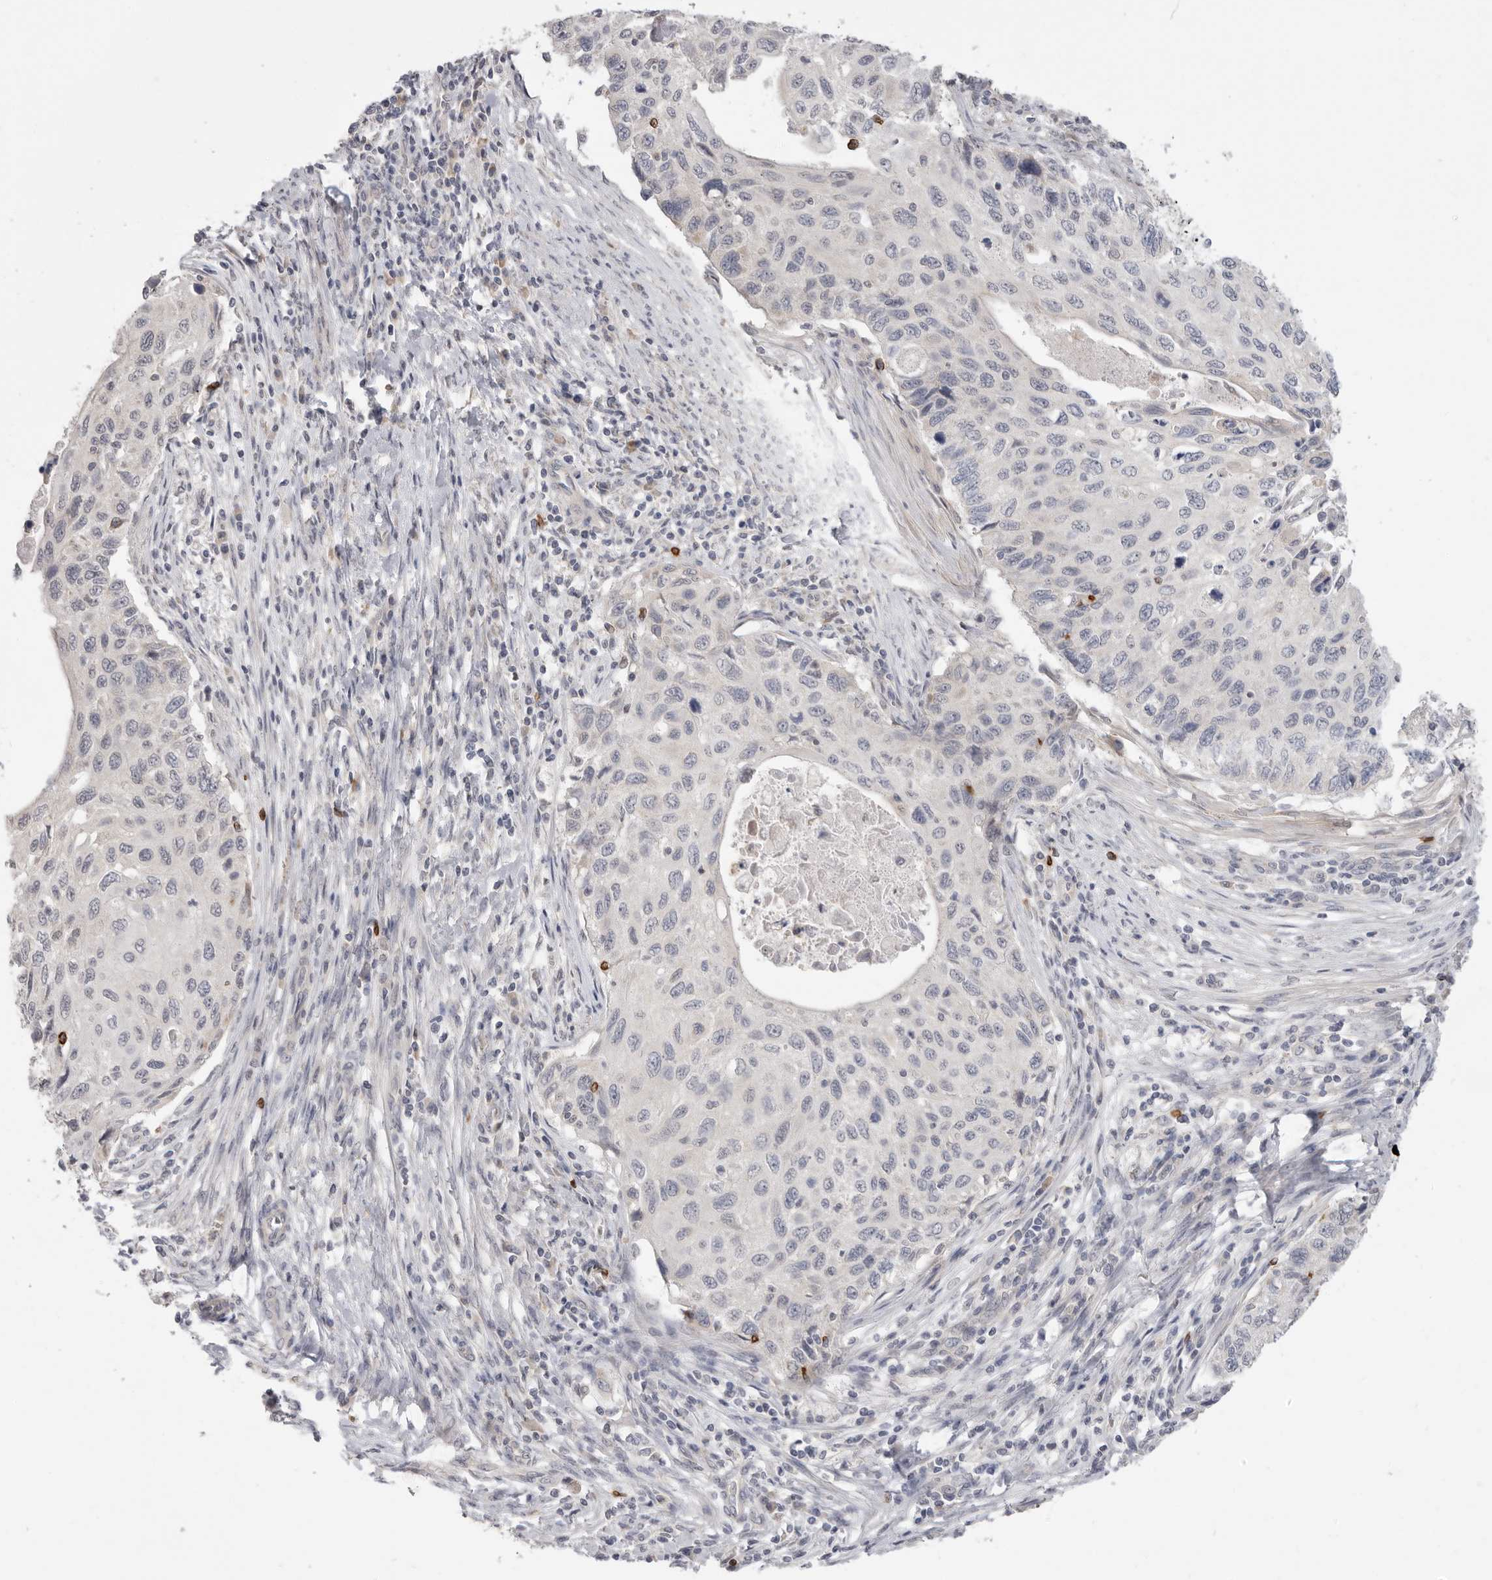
{"staining": {"intensity": "negative", "quantity": "none", "location": "none"}, "tissue": "cervical cancer", "cell_type": "Tumor cells", "image_type": "cancer", "snomed": [{"axis": "morphology", "description": "Squamous cell carcinoma, NOS"}, {"axis": "topography", "description": "Cervix"}], "caption": "Tumor cells are negative for brown protein staining in cervical squamous cell carcinoma. (Stains: DAB (3,3'-diaminobenzidine) immunohistochemistry (IHC) with hematoxylin counter stain, Microscopy: brightfield microscopy at high magnification).", "gene": "XIRP1", "patient": {"sex": "female", "age": 70}}